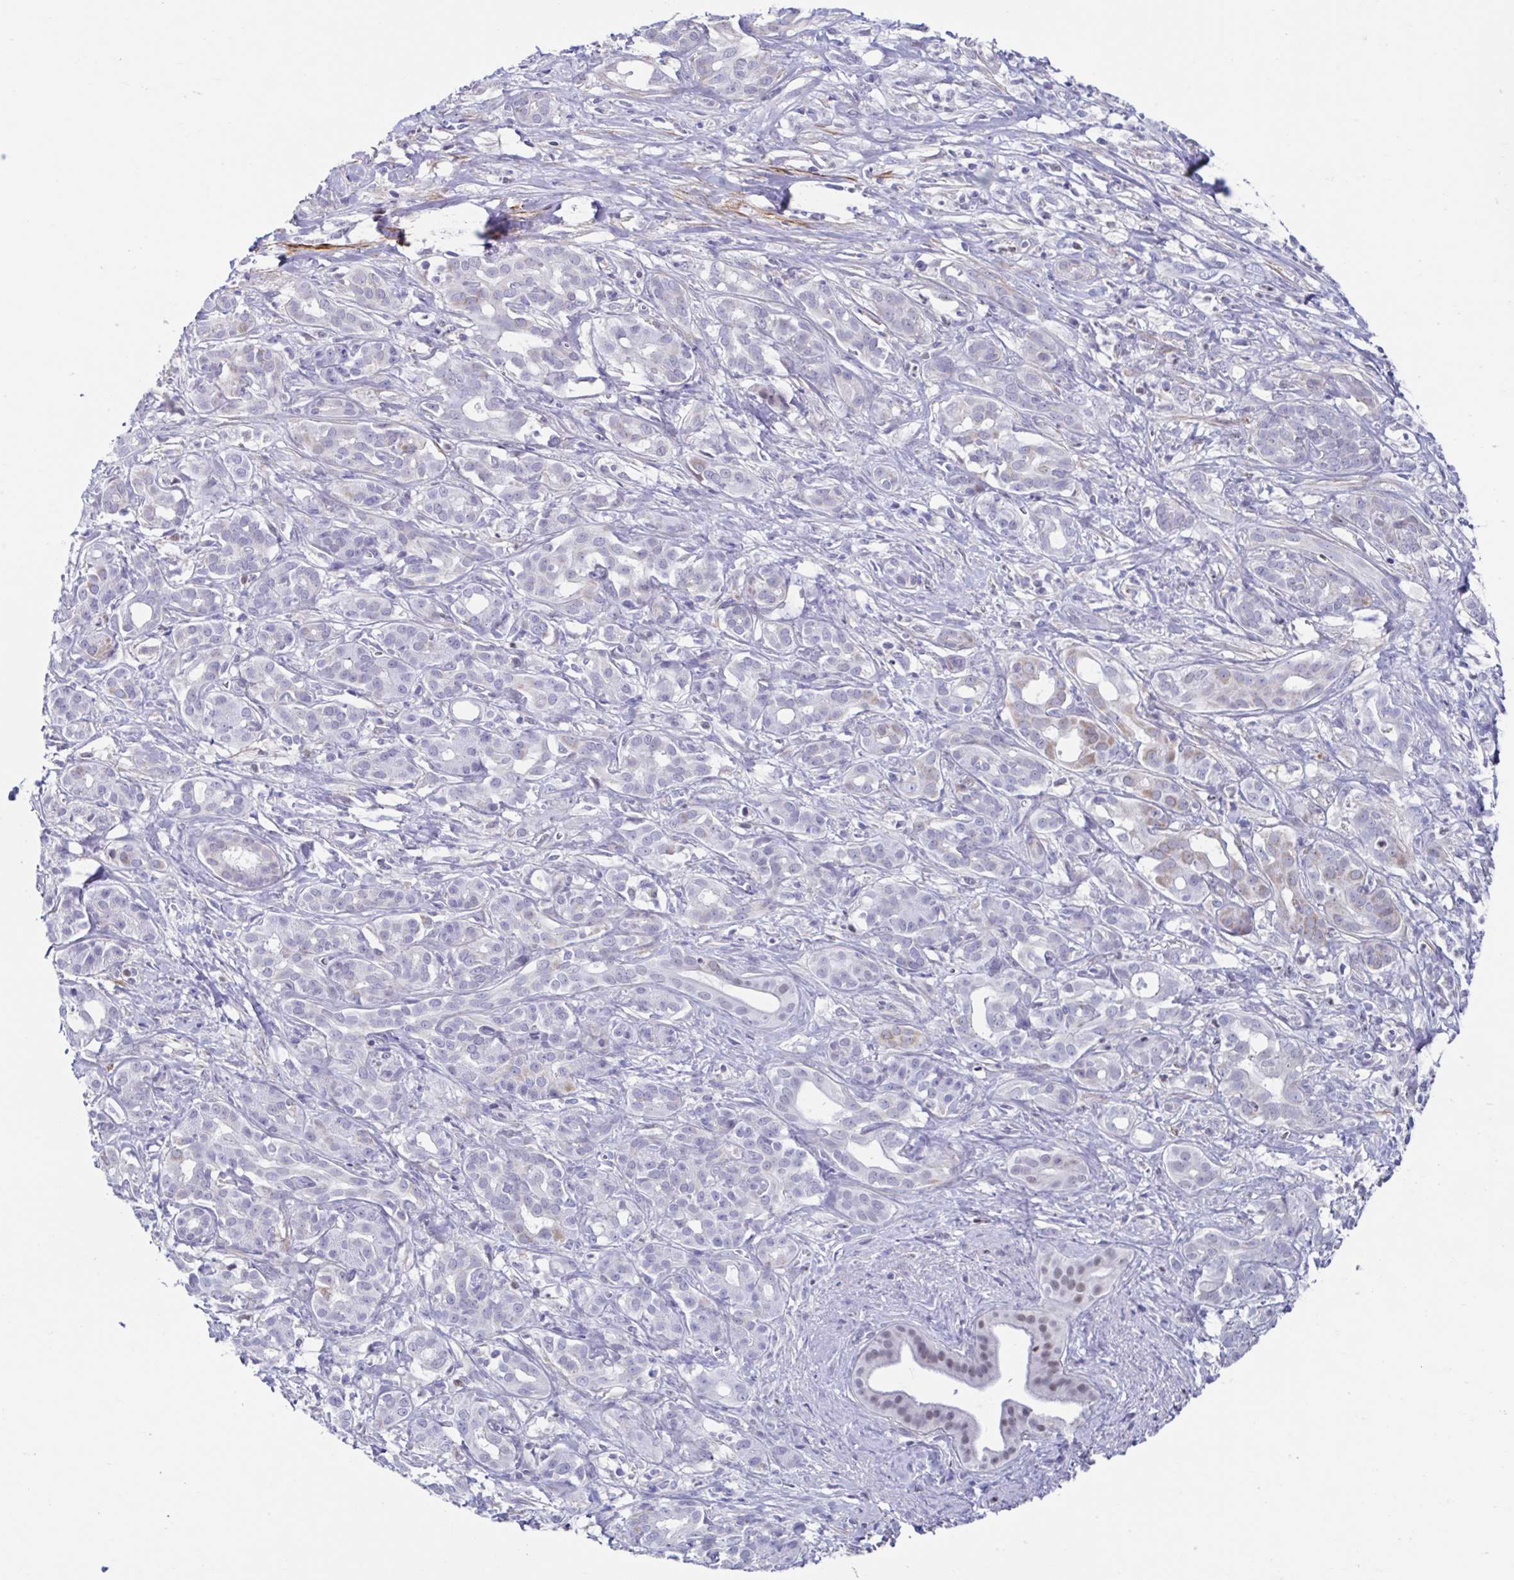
{"staining": {"intensity": "negative", "quantity": "none", "location": "none"}, "tissue": "pancreatic cancer", "cell_type": "Tumor cells", "image_type": "cancer", "snomed": [{"axis": "morphology", "description": "Adenocarcinoma, NOS"}, {"axis": "topography", "description": "Pancreas"}], "caption": "The micrograph shows no staining of tumor cells in pancreatic adenocarcinoma.", "gene": "PBOV1", "patient": {"sex": "male", "age": 61}}